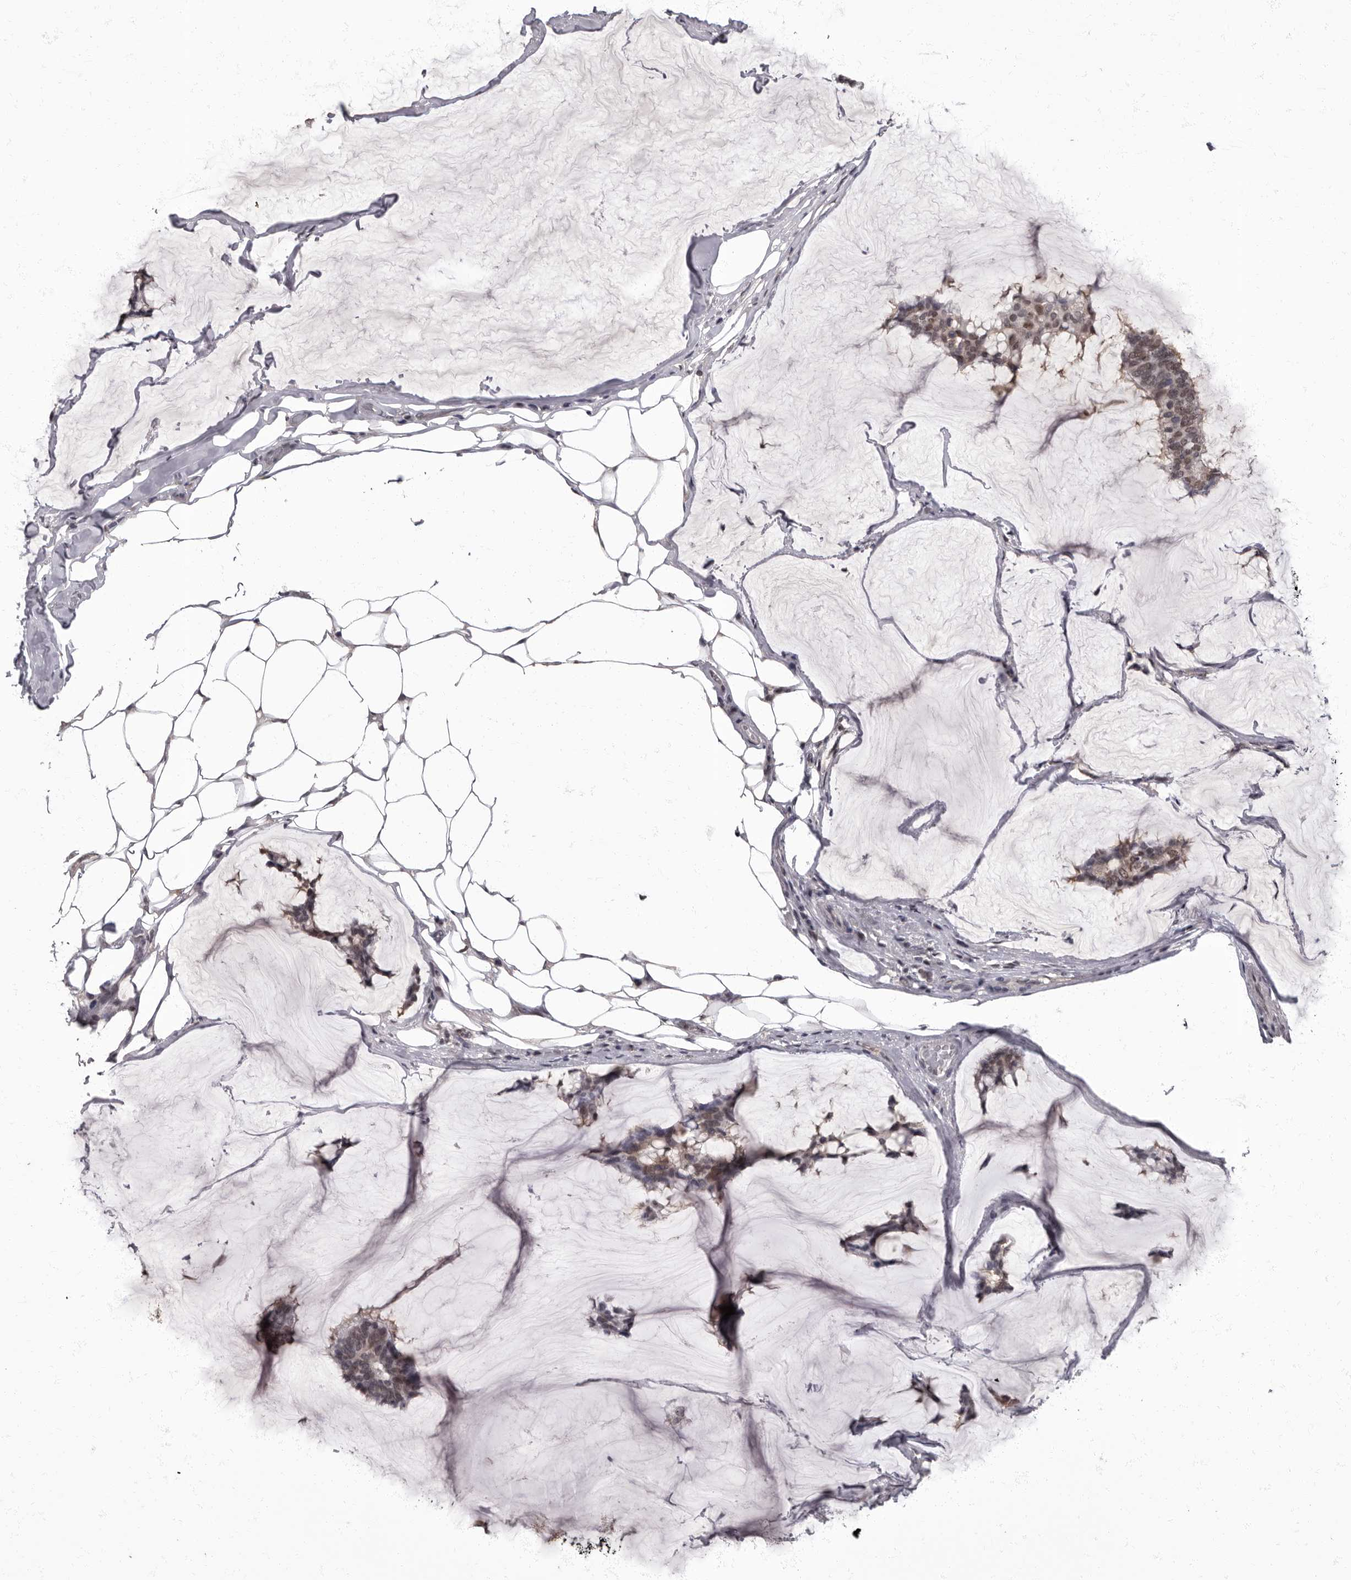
{"staining": {"intensity": "weak", "quantity": ">75%", "location": "nuclear"}, "tissue": "breast cancer", "cell_type": "Tumor cells", "image_type": "cancer", "snomed": [{"axis": "morphology", "description": "Duct carcinoma"}, {"axis": "topography", "description": "Breast"}], "caption": "Protein staining of breast cancer tissue demonstrates weak nuclear expression in approximately >75% of tumor cells.", "gene": "C1orf50", "patient": {"sex": "female", "age": 93}}